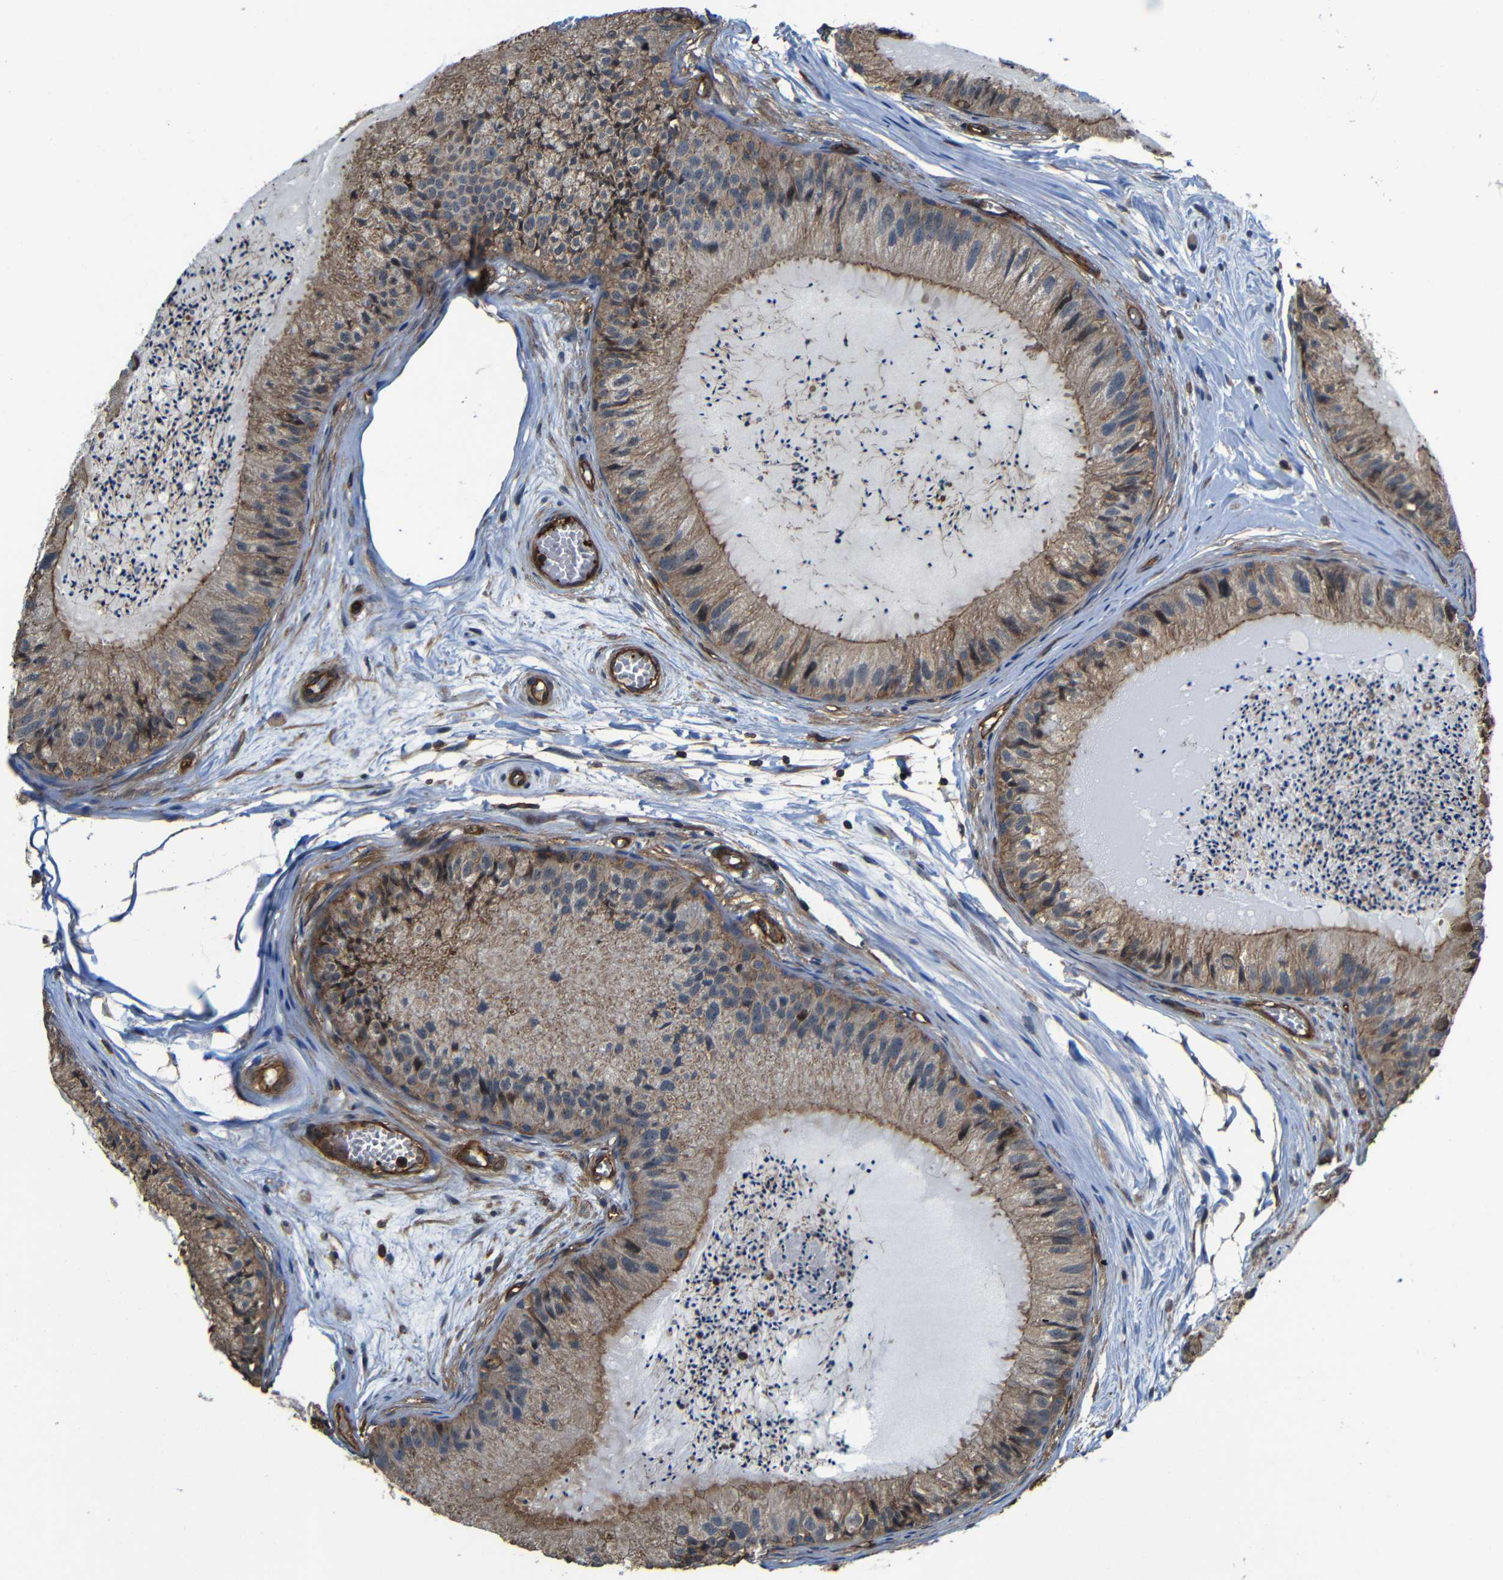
{"staining": {"intensity": "moderate", "quantity": ">75%", "location": "cytoplasmic/membranous"}, "tissue": "epididymis", "cell_type": "Glandular cells", "image_type": "normal", "snomed": [{"axis": "morphology", "description": "Normal tissue, NOS"}, {"axis": "topography", "description": "Epididymis"}], "caption": "Benign epididymis demonstrates moderate cytoplasmic/membranous positivity in approximately >75% of glandular cells.", "gene": "PTCH1", "patient": {"sex": "male", "age": 31}}